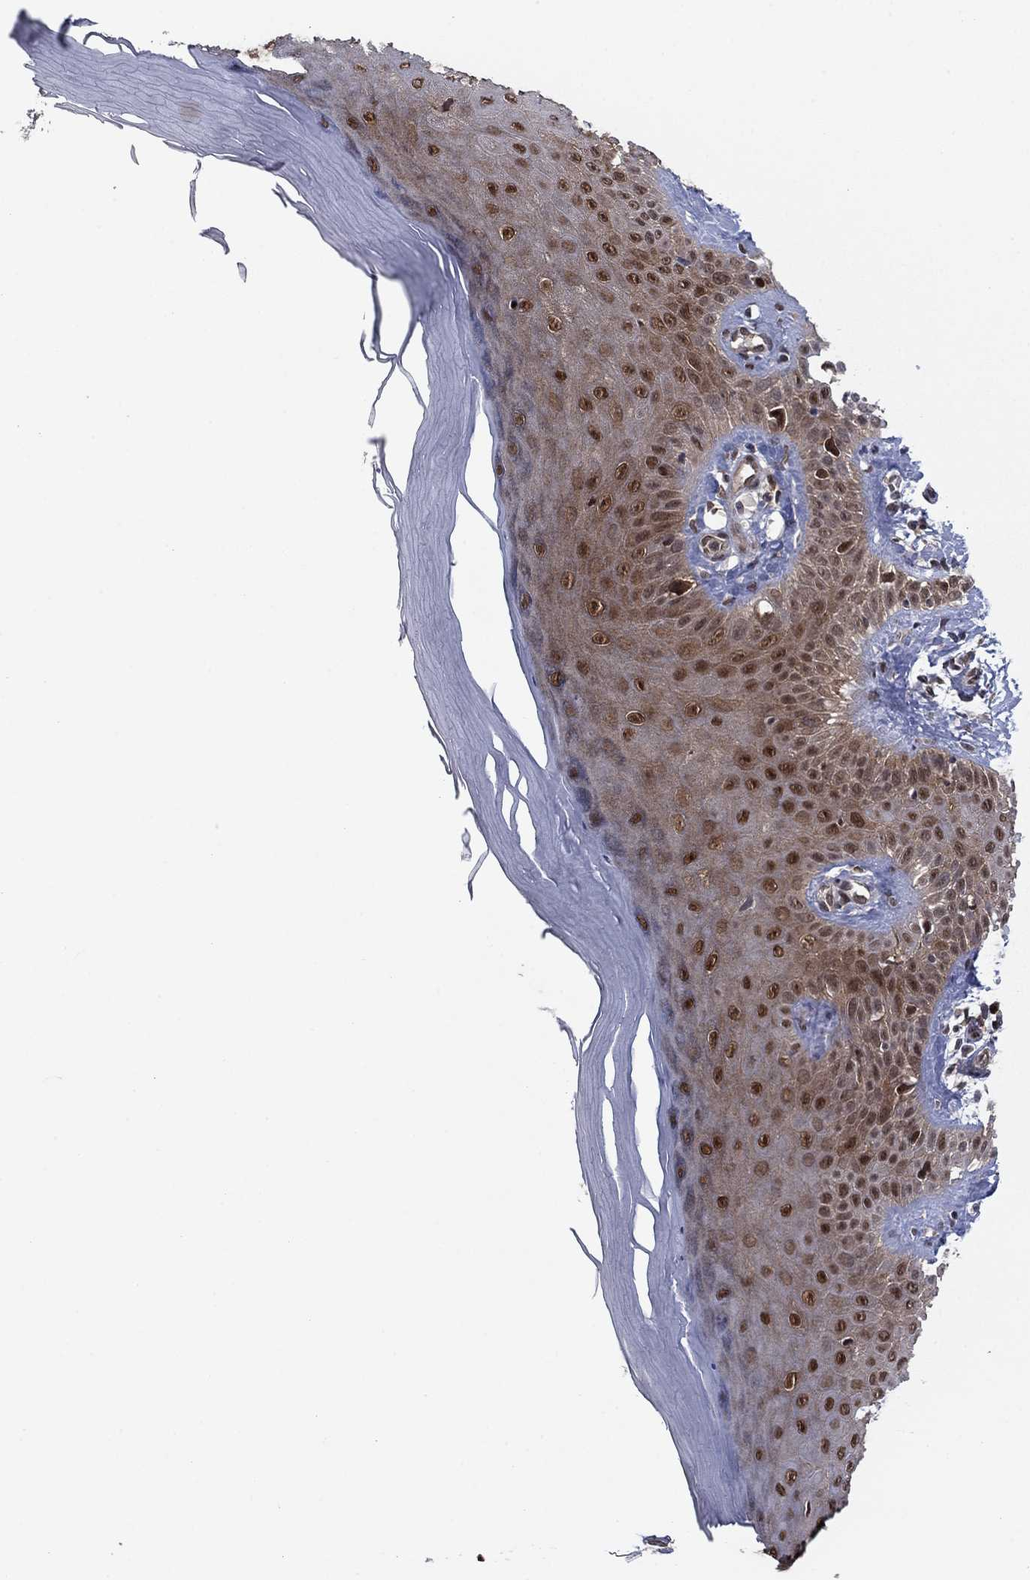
{"staining": {"intensity": "negative", "quantity": "none", "location": "none"}, "tissue": "skin", "cell_type": "Fibroblasts", "image_type": "normal", "snomed": [{"axis": "morphology", "description": "Normal tissue, NOS"}, {"axis": "morphology", "description": "Inflammation, NOS"}, {"axis": "morphology", "description": "Fibrosis, NOS"}, {"axis": "topography", "description": "Skin"}], "caption": "Immunohistochemistry histopathology image of benign human skin stained for a protein (brown), which displays no staining in fibroblasts. The staining is performed using DAB brown chromogen with nuclei counter-stained in using hematoxylin.", "gene": "FKBP4", "patient": {"sex": "male", "age": 71}}